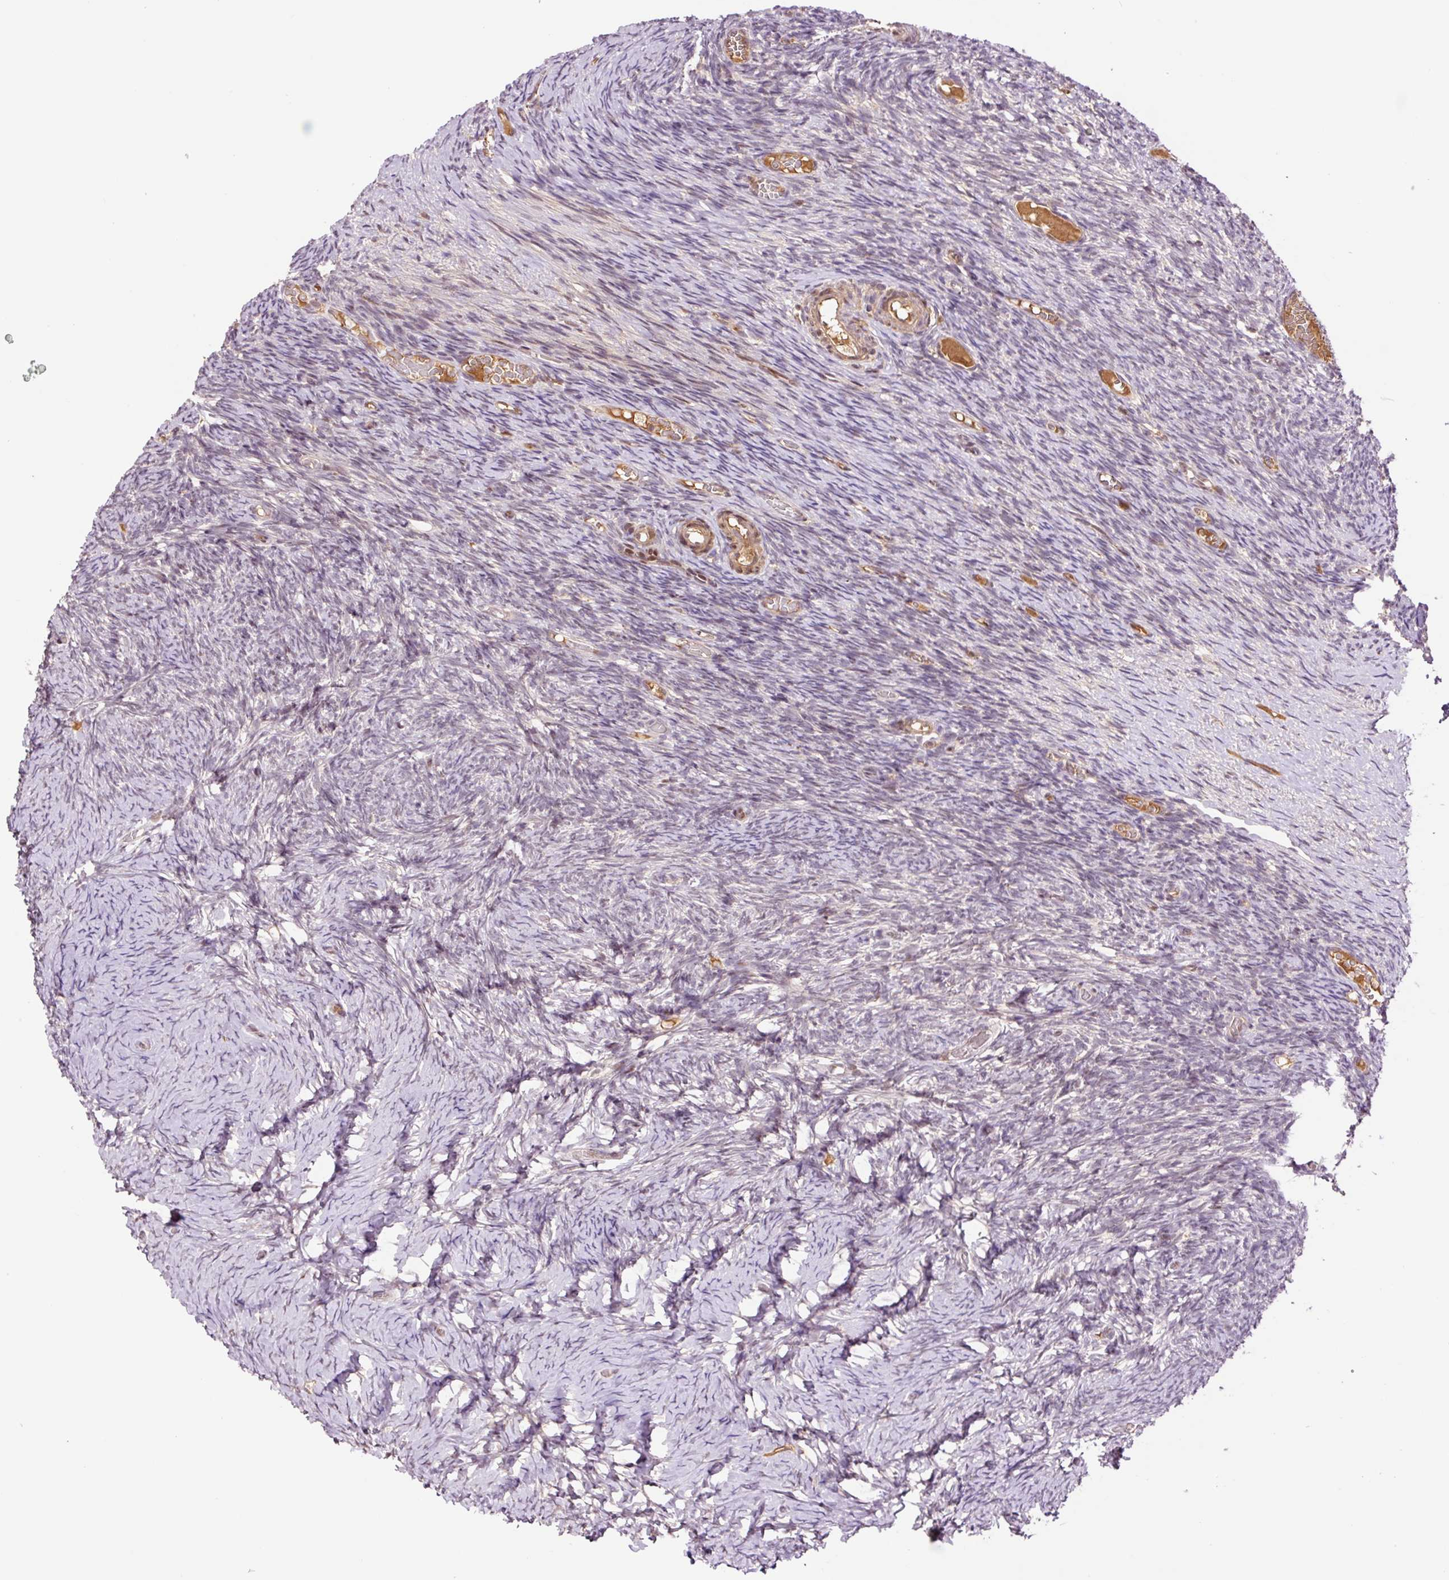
{"staining": {"intensity": "weak", "quantity": ">75%", "location": "nuclear"}, "tissue": "ovary", "cell_type": "Follicle cells", "image_type": "normal", "snomed": [{"axis": "morphology", "description": "Normal tissue, NOS"}, {"axis": "topography", "description": "Ovary"}], "caption": "The immunohistochemical stain highlights weak nuclear staining in follicle cells of unremarkable ovary. The staining is performed using DAB (3,3'-diaminobenzidine) brown chromogen to label protein expression. The nuclei are counter-stained blue using hematoxylin.", "gene": "DPPA4", "patient": {"sex": "female", "age": 39}}